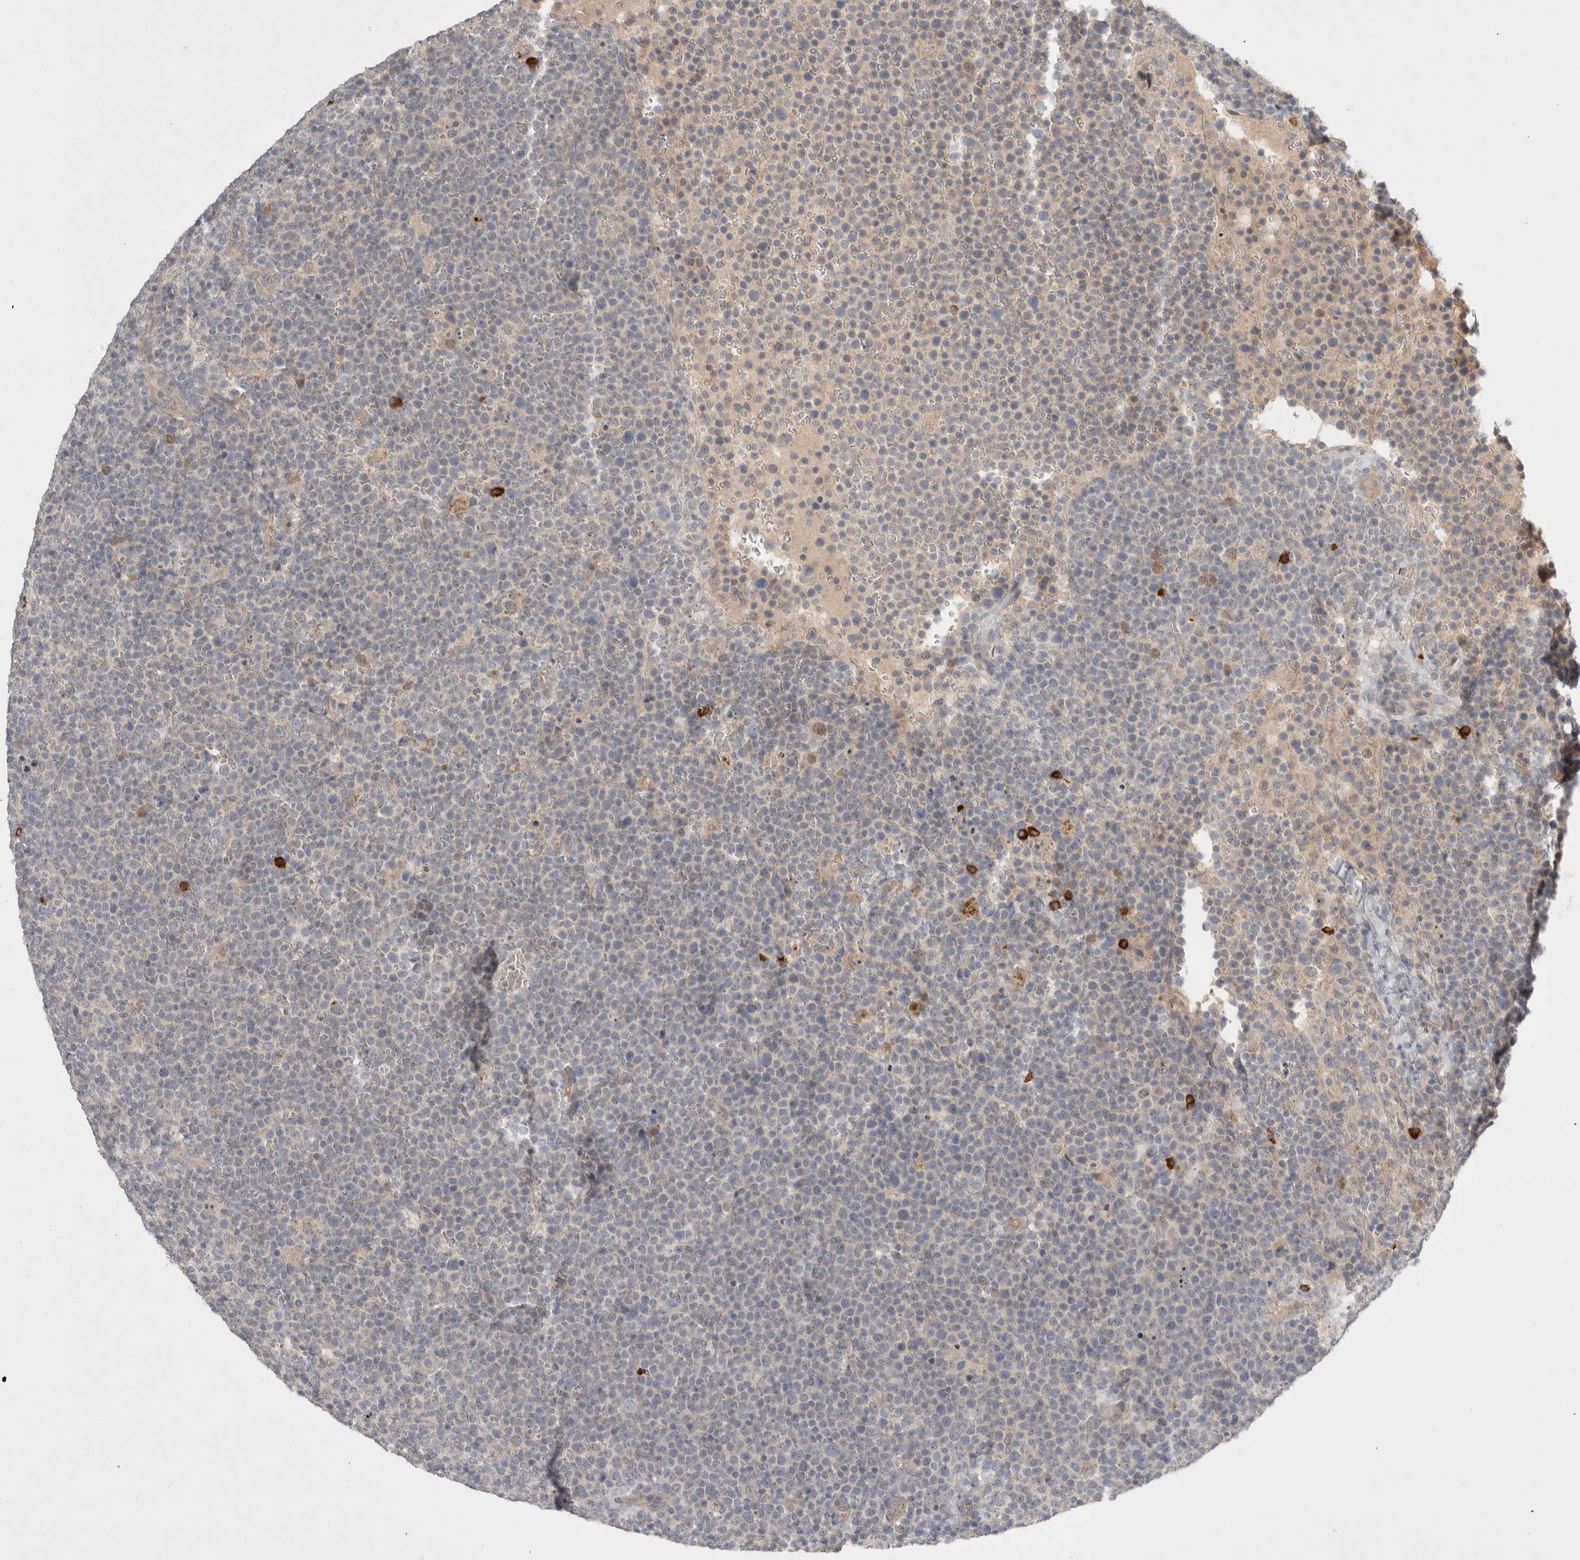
{"staining": {"intensity": "negative", "quantity": "none", "location": "none"}, "tissue": "lymphoma", "cell_type": "Tumor cells", "image_type": "cancer", "snomed": [{"axis": "morphology", "description": "Malignant lymphoma, non-Hodgkin's type, High grade"}, {"axis": "topography", "description": "Lymph node"}], "caption": "Protein analysis of high-grade malignant lymphoma, non-Hodgkin's type demonstrates no significant positivity in tumor cells. (DAB immunohistochemistry with hematoxylin counter stain).", "gene": "NRCAM", "patient": {"sex": "male", "age": 61}}